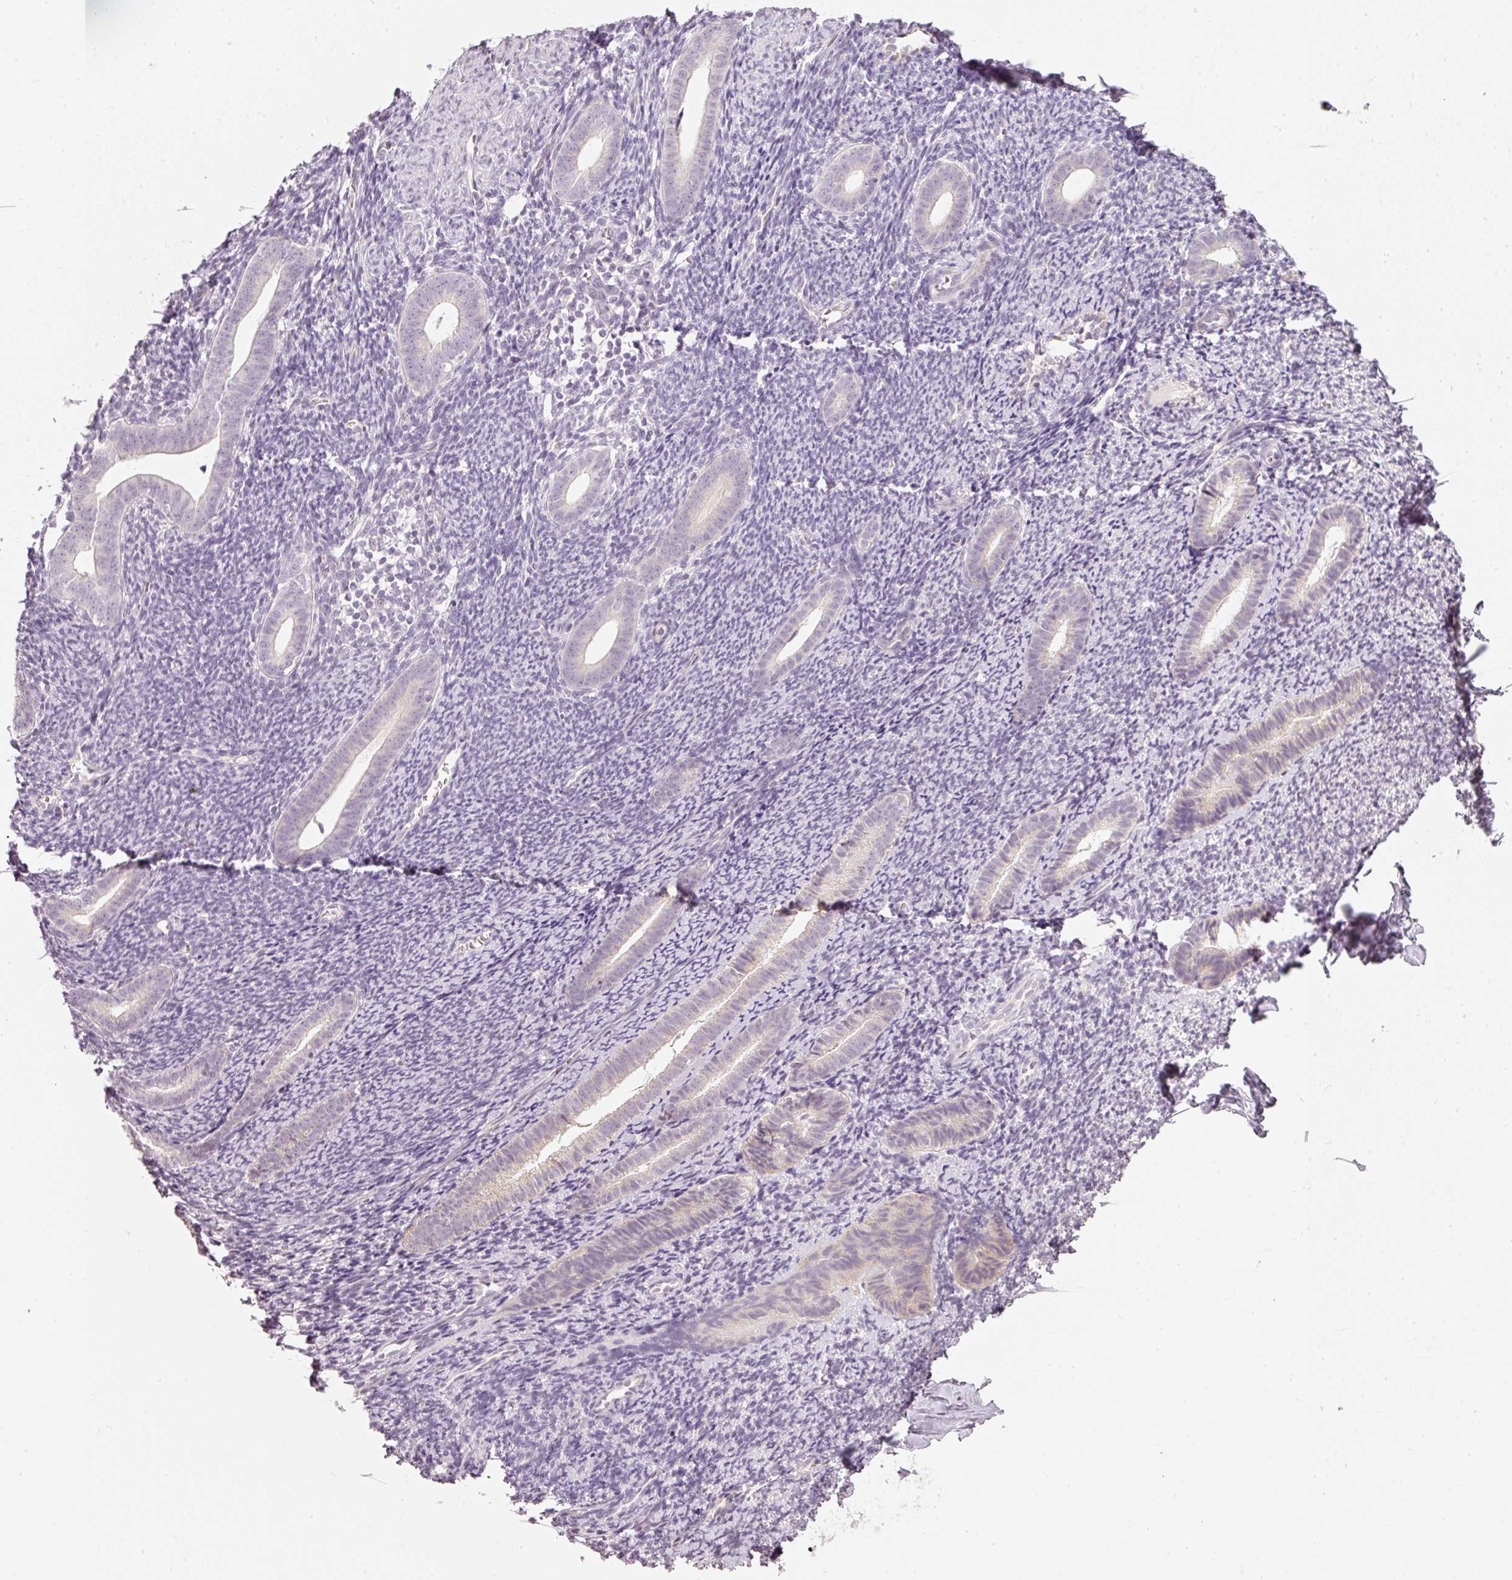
{"staining": {"intensity": "negative", "quantity": "none", "location": "none"}, "tissue": "endometrium", "cell_type": "Cells in endometrial stroma", "image_type": "normal", "snomed": [{"axis": "morphology", "description": "Normal tissue, NOS"}, {"axis": "topography", "description": "Endometrium"}], "caption": "This histopathology image is of unremarkable endometrium stained with immunohistochemistry to label a protein in brown with the nuclei are counter-stained blue. There is no expression in cells in endometrial stroma. The staining is performed using DAB (3,3'-diaminobenzidine) brown chromogen with nuclei counter-stained in using hematoxylin.", "gene": "NRDE2", "patient": {"sex": "female", "age": 39}}